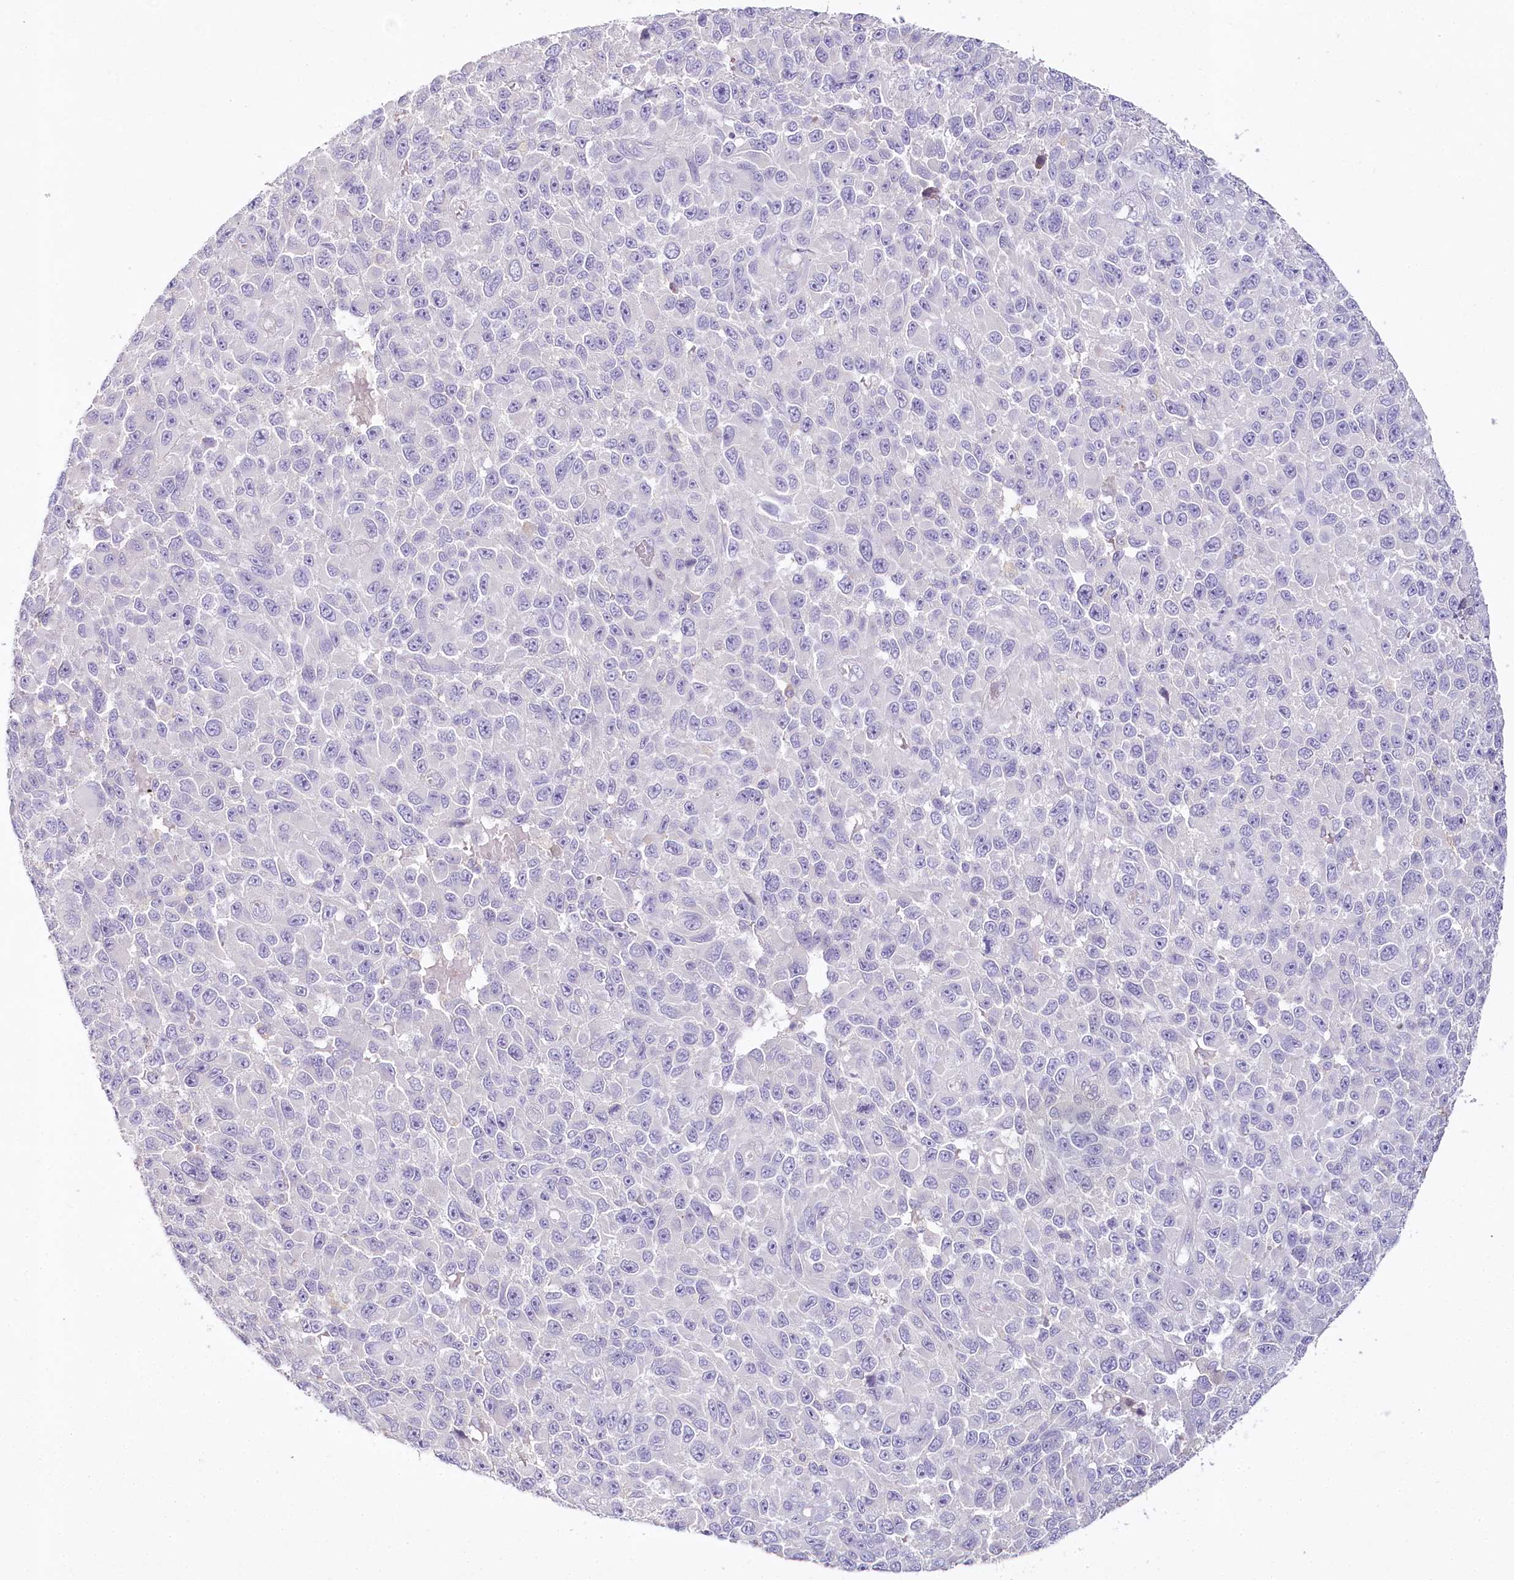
{"staining": {"intensity": "negative", "quantity": "none", "location": "none"}, "tissue": "melanoma", "cell_type": "Tumor cells", "image_type": "cancer", "snomed": [{"axis": "morphology", "description": "Malignant melanoma, NOS"}, {"axis": "topography", "description": "Skin"}], "caption": "A micrograph of malignant melanoma stained for a protein reveals no brown staining in tumor cells. The staining is performed using DAB brown chromogen with nuclei counter-stained in using hematoxylin.", "gene": "HPD", "patient": {"sex": "female", "age": 96}}